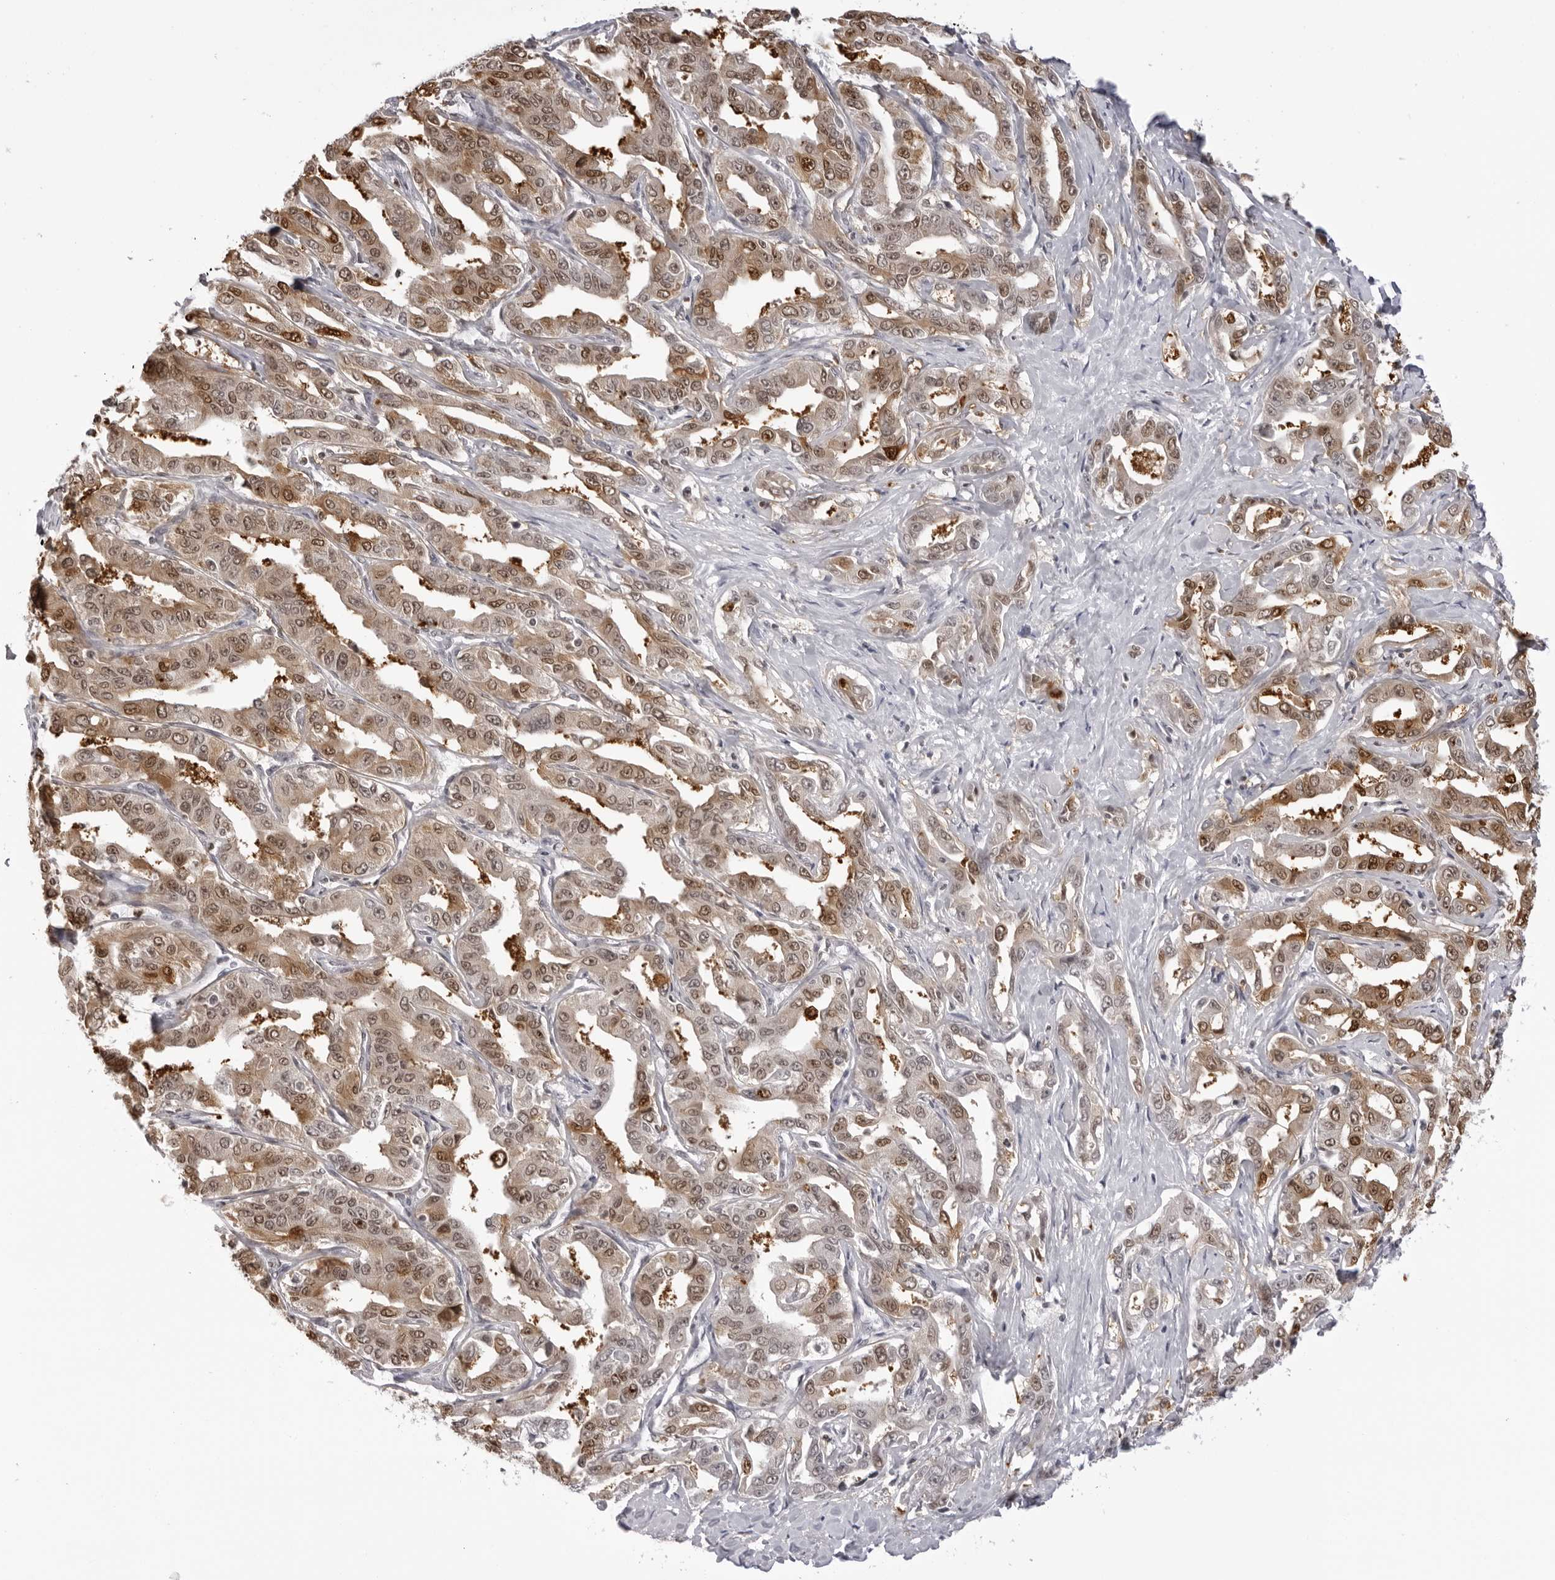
{"staining": {"intensity": "moderate", "quantity": ">75%", "location": "cytoplasmic/membranous,nuclear"}, "tissue": "liver cancer", "cell_type": "Tumor cells", "image_type": "cancer", "snomed": [{"axis": "morphology", "description": "Cholangiocarcinoma"}, {"axis": "topography", "description": "Liver"}], "caption": "Brown immunohistochemical staining in liver cancer shows moderate cytoplasmic/membranous and nuclear expression in approximately >75% of tumor cells. The staining was performed using DAB (3,3'-diaminobenzidine) to visualize the protein expression in brown, while the nuclei were stained in blue with hematoxylin (Magnification: 20x).", "gene": "HSPA4", "patient": {"sex": "male", "age": 59}}